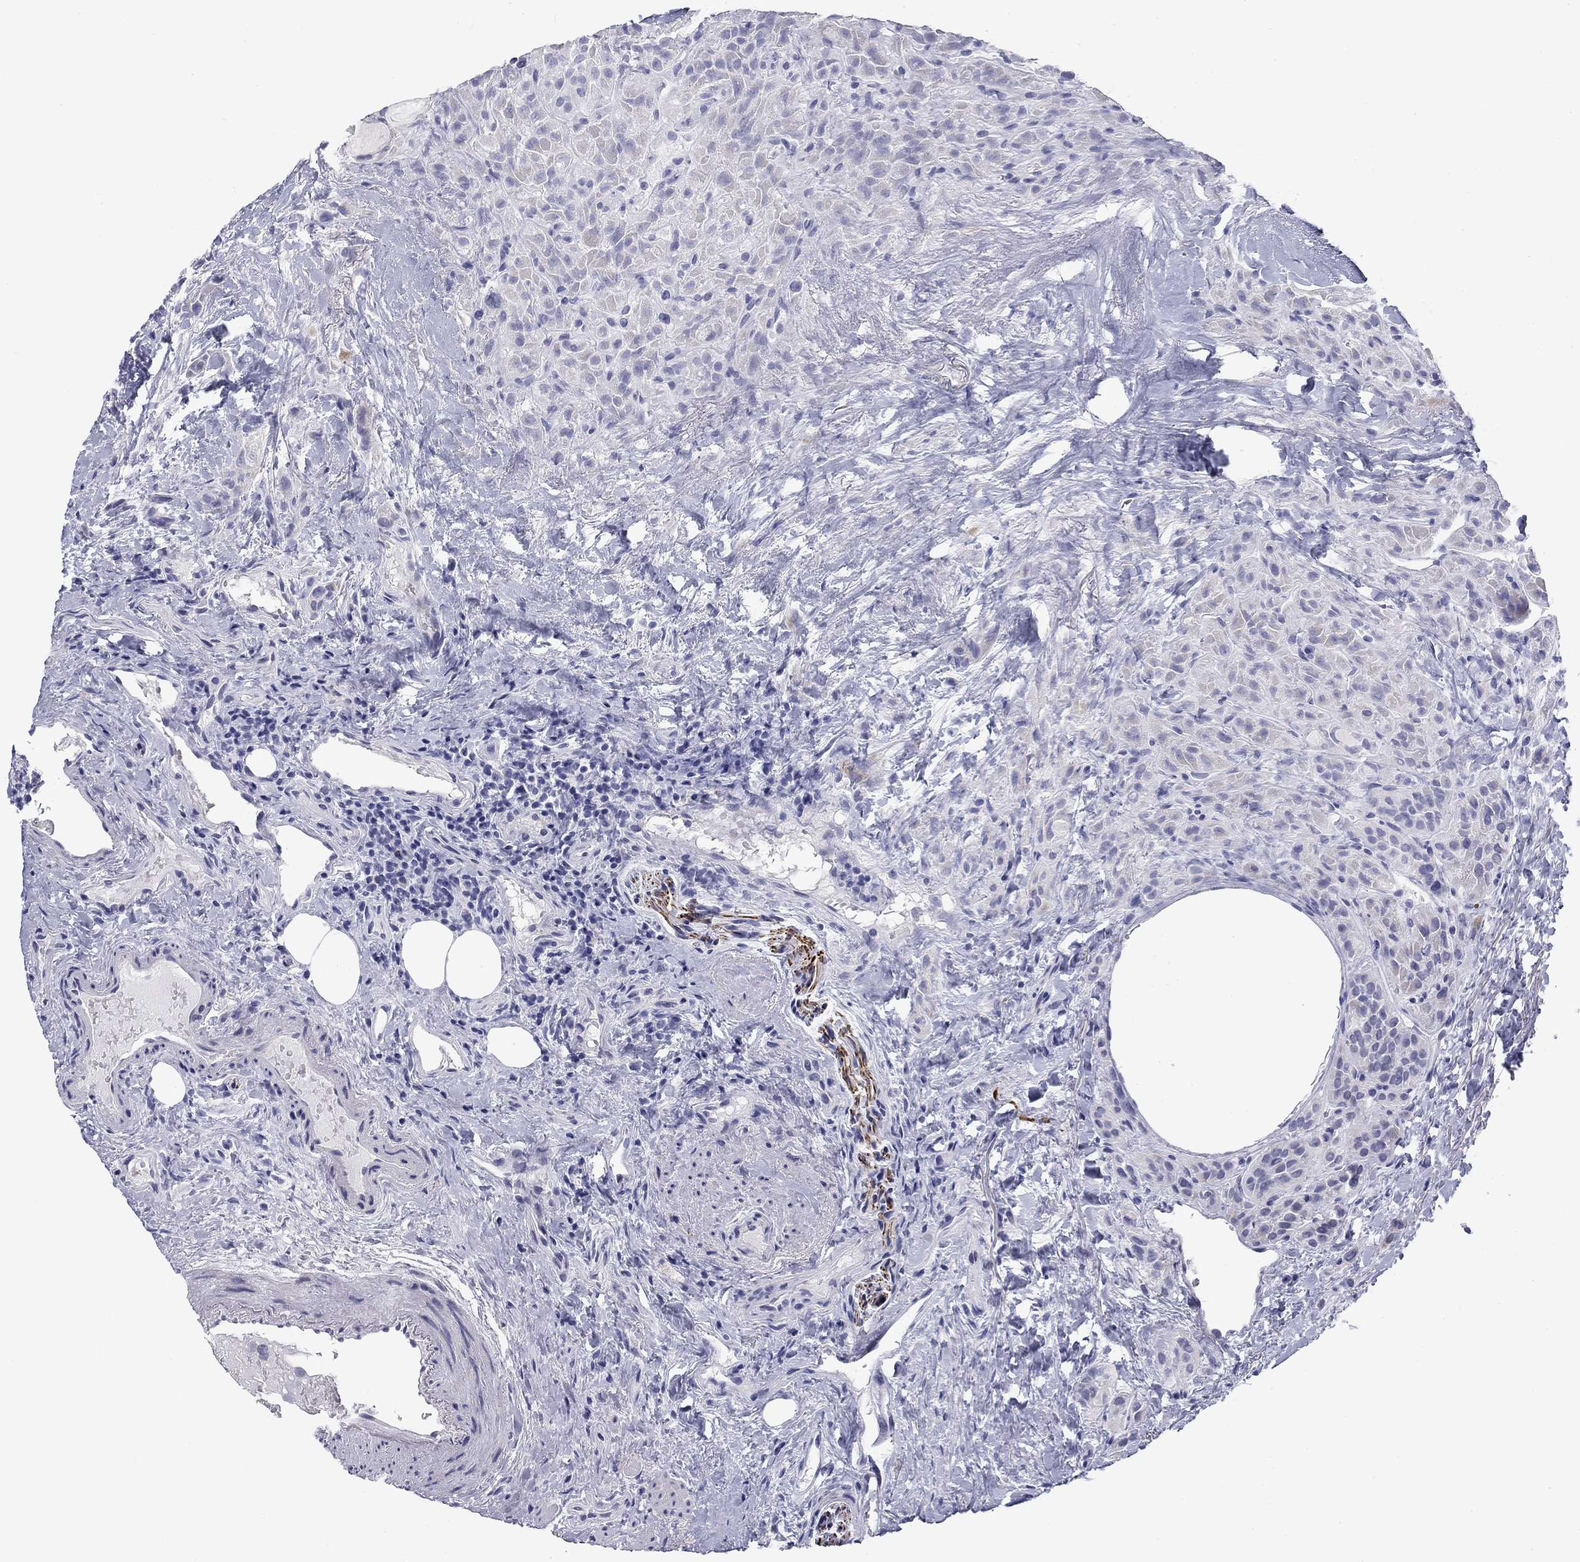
{"staining": {"intensity": "negative", "quantity": "none", "location": "none"}, "tissue": "thyroid cancer", "cell_type": "Tumor cells", "image_type": "cancer", "snomed": [{"axis": "morphology", "description": "Papillary adenocarcinoma, NOS"}, {"axis": "topography", "description": "Thyroid gland"}], "caption": "An IHC photomicrograph of thyroid cancer is shown. There is no staining in tumor cells of thyroid cancer.", "gene": "PRPH", "patient": {"sex": "female", "age": 45}}